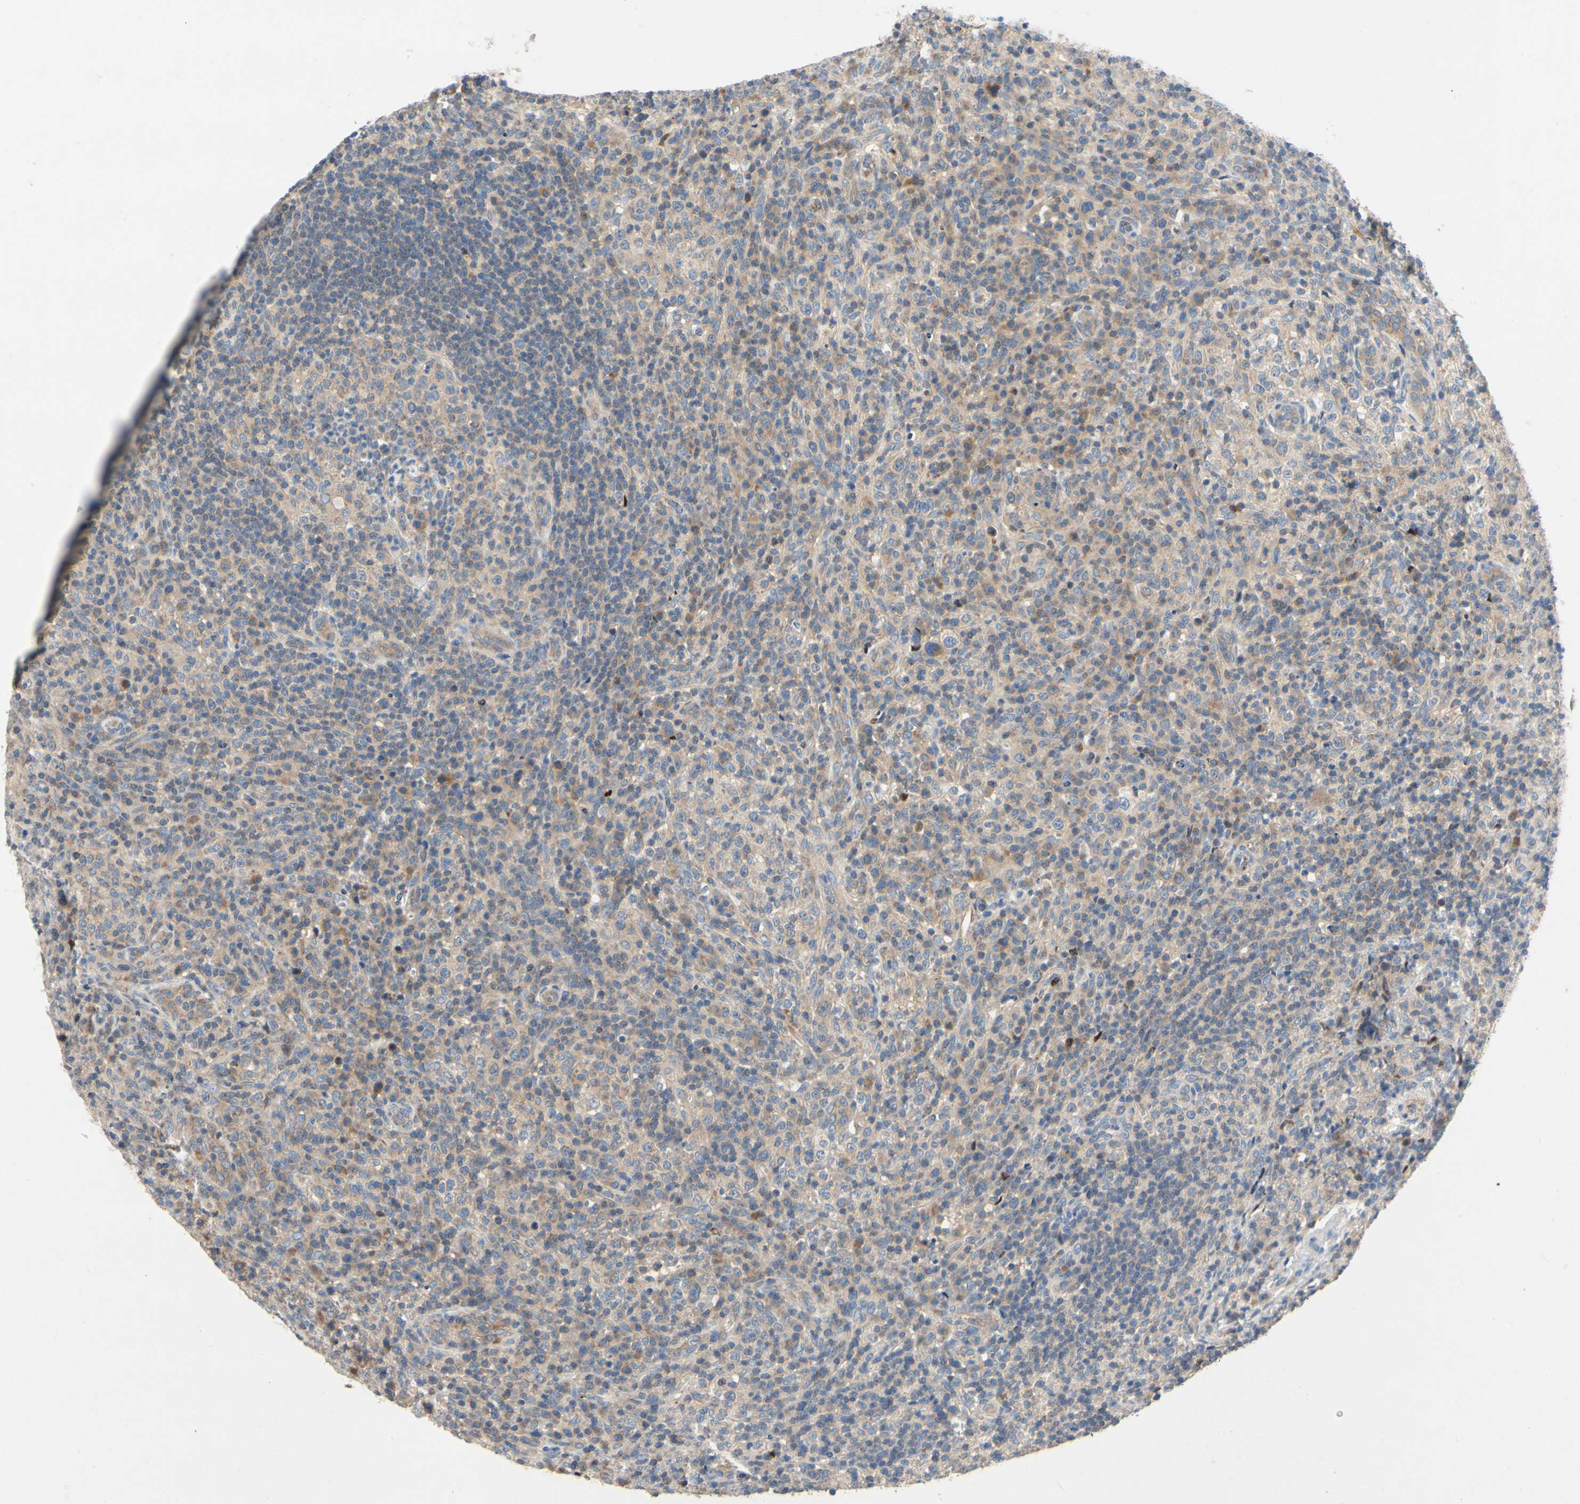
{"staining": {"intensity": "weak", "quantity": ">75%", "location": "cytoplasmic/membranous"}, "tissue": "lymphoma", "cell_type": "Tumor cells", "image_type": "cancer", "snomed": [{"axis": "morphology", "description": "Malignant lymphoma, non-Hodgkin's type, High grade"}, {"axis": "topography", "description": "Lymph node"}], "caption": "Human high-grade malignant lymphoma, non-Hodgkin's type stained for a protein (brown) shows weak cytoplasmic/membranous positive positivity in about >75% of tumor cells.", "gene": "KLHDC8B", "patient": {"sex": "female", "age": 76}}